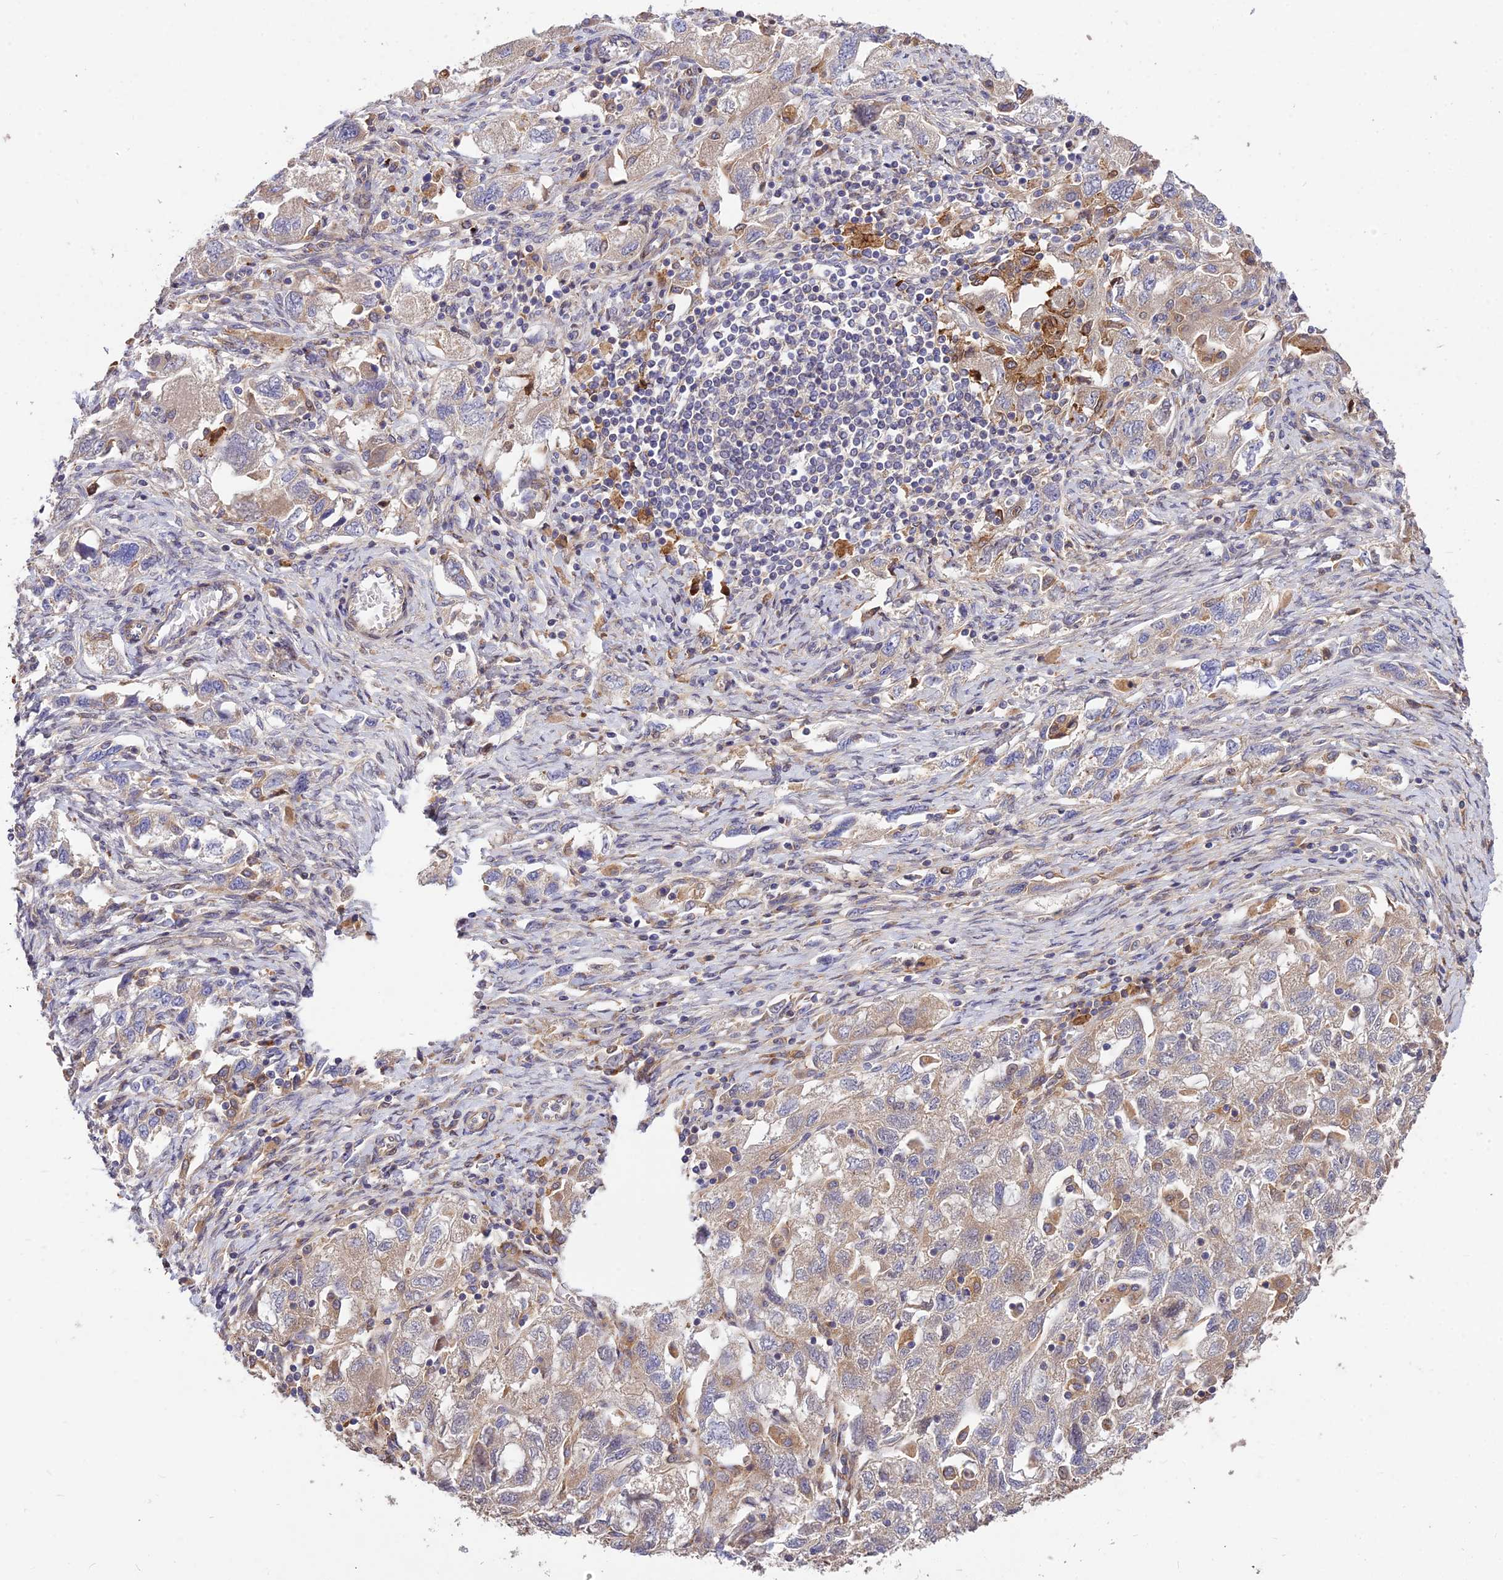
{"staining": {"intensity": "weak", "quantity": "25%-75%", "location": "cytoplasmic/membranous"}, "tissue": "ovarian cancer", "cell_type": "Tumor cells", "image_type": "cancer", "snomed": [{"axis": "morphology", "description": "Carcinoma, NOS"}, {"axis": "morphology", "description": "Cystadenocarcinoma, serous, NOS"}, {"axis": "topography", "description": "Ovary"}], "caption": "The micrograph displays a brown stain indicating the presence of a protein in the cytoplasmic/membranous of tumor cells in ovarian carcinoma. (Brightfield microscopy of DAB IHC at high magnification).", "gene": "ROCK1", "patient": {"sex": "female", "age": 69}}